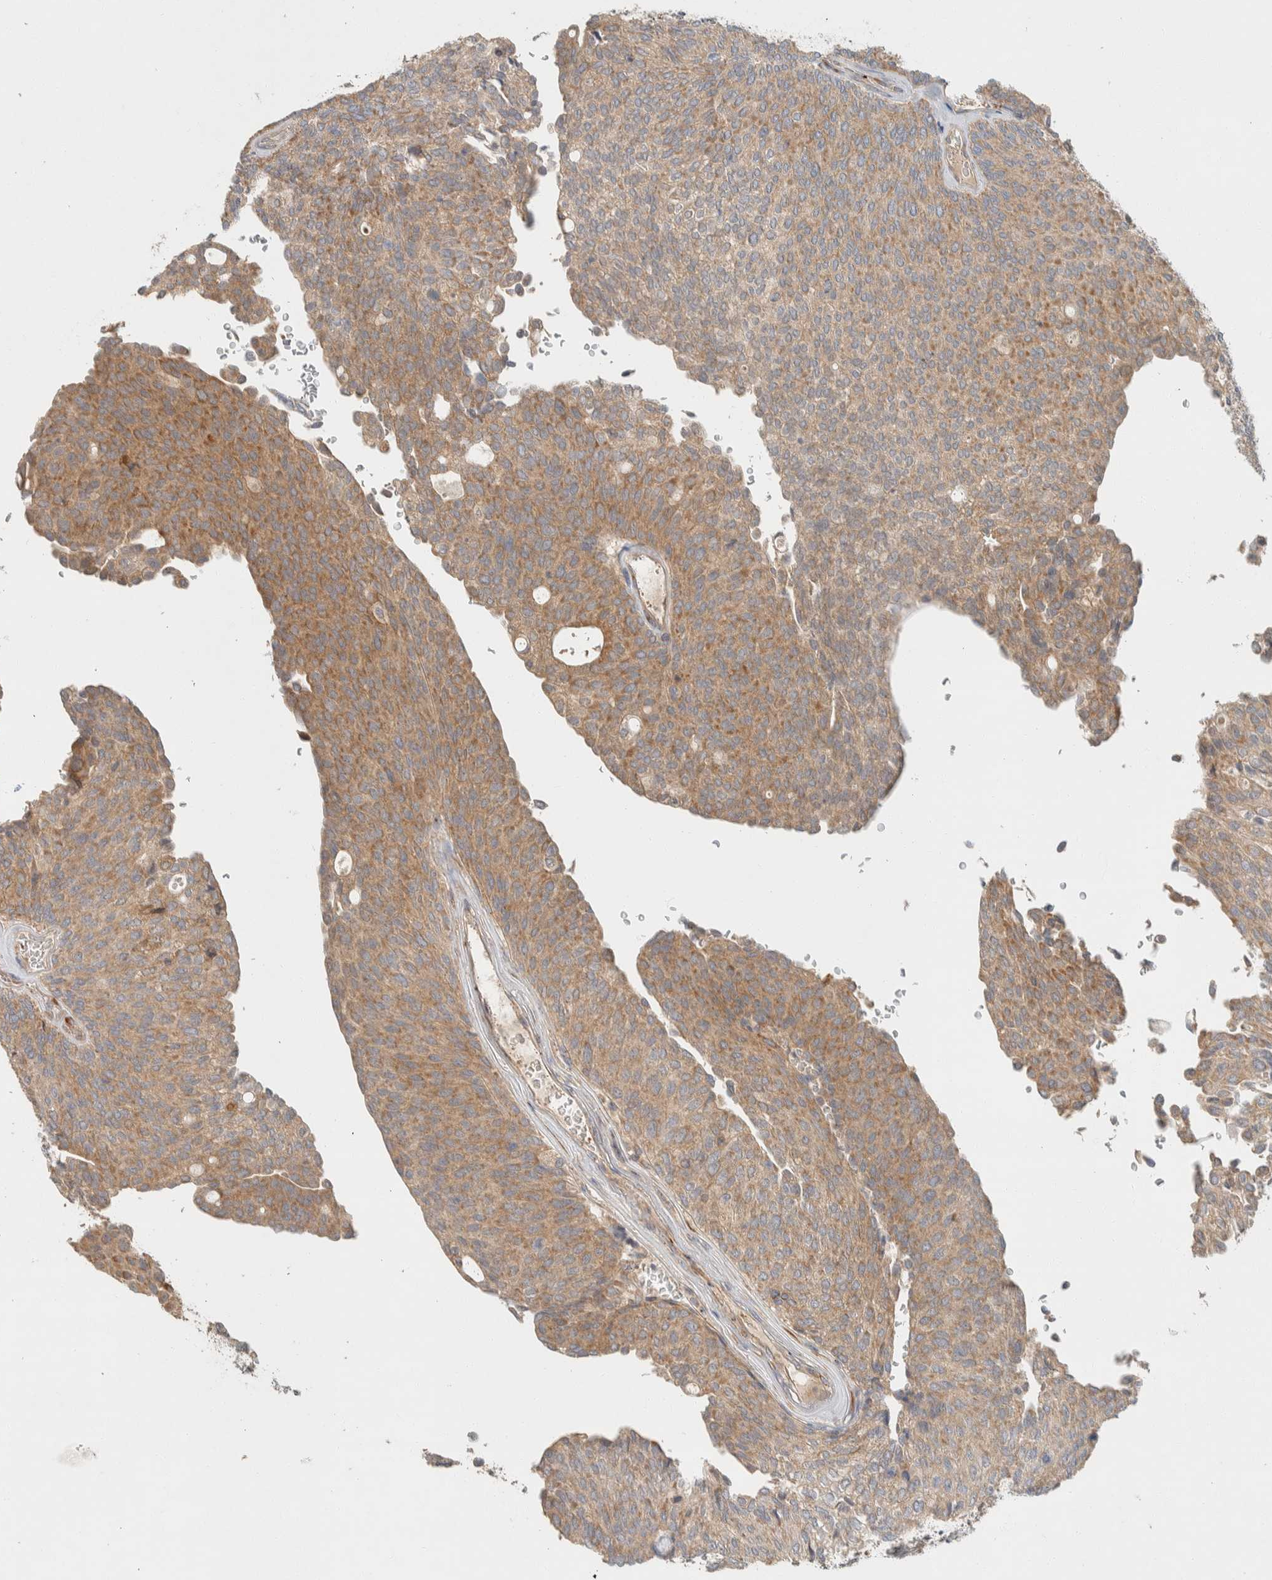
{"staining": {"intensity": "moderate", "quantity": "25%-75%", "location": "cytoplasmic/membranous"}, "tissue": "urothelial cancer", "cell_type": "Tumor cells", "image_type": "cancer", "snomed": [{"axis": "morphology", "description": "Urothelial carcinoma, Low grade"}, {"axis": "topography", "description": "Urinary bladder"}], "caption": "Brown immunohistochemical staining in urothelial cancer demonstrates moderate cytoplasmic/membranous staining in about 25%-75% of tumor cells.", "gene": "KIF9", "patient": {"sex": "female", "age": 79}}